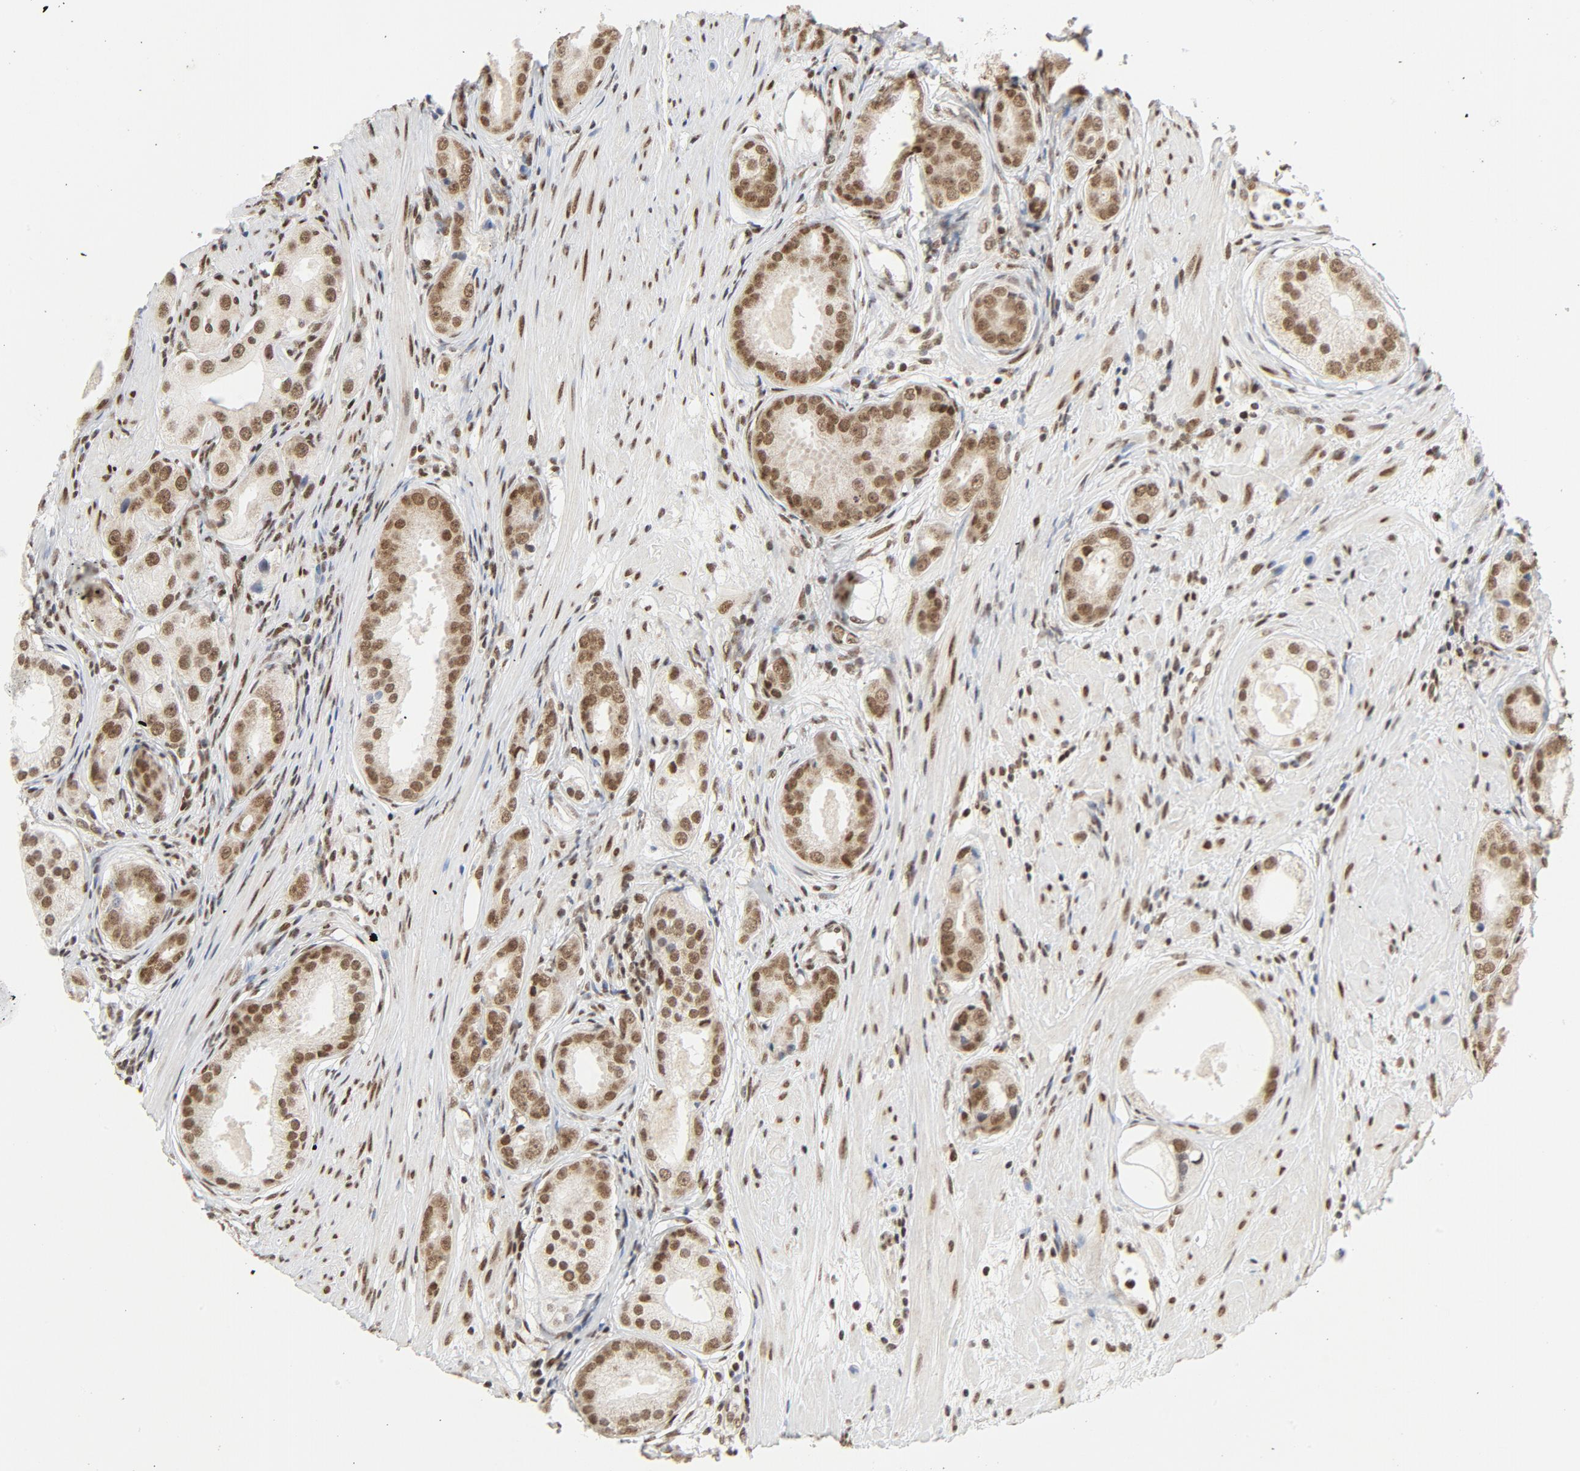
{"staining": {"intensity": "moderate", "quantity": ">75%", "location": "nuclear"}, "tissue": "prostate cancer", "cell_type": "Tumor cells", "image_type": "cancer", "snomed": [{"axis": "morphology", "description": "Adenocarcinoma, Medium grade"}, {"axis": "topography", "description": "Prostate"}], "caption": "This photomicrograph displays prostate adenocarcinoma (medium-grade) stained with immunohistochemistry (IHC) to label a protein in brown. The nuclear of tumor cells show moderate positivity for the protein. Nuclei are counter-stained blue.", "gene": "ERCC1", "patient": {"sex": "male", "age": 53}}